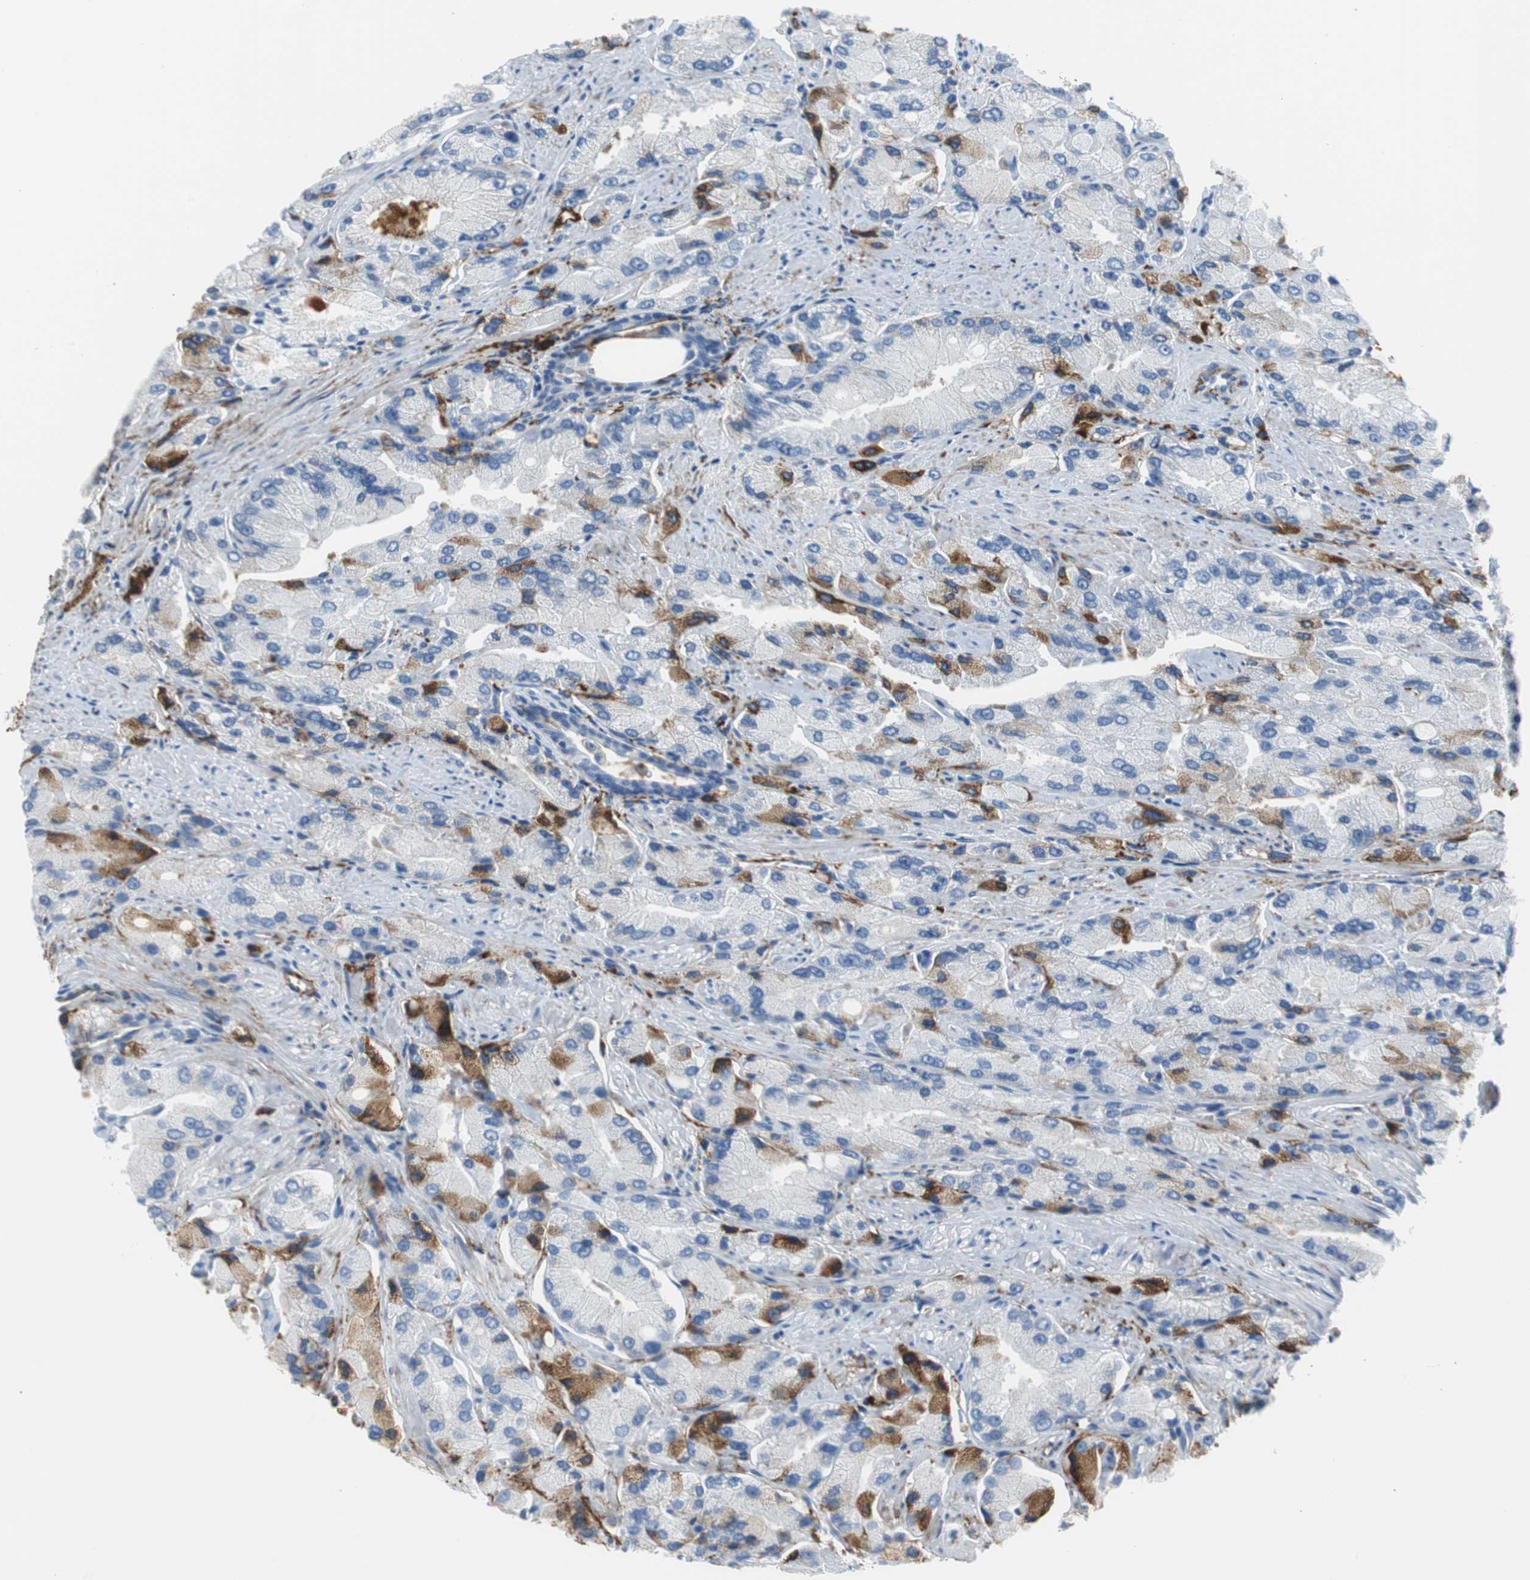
{"staining": {"intensity": "moderate", "quantity": "<25%", "location": "cytoplasmic/membranous"}, "tissue": "prostate cancer", "cell_type": "Tumor cells", "image_type": "cancer", "snomed": [{"axis": "morphology", "description": "Adenocarcinoma, High grade"}, {"axis": "topography", "description": "Prostate"}], "caption": "An image of human prostate cancer stained for a protein exhibits moderate cytoplasmic/membranous brown staining in tumor cells.", "gene": "APCS", "patient": {"sex": "male", "age": 58}}